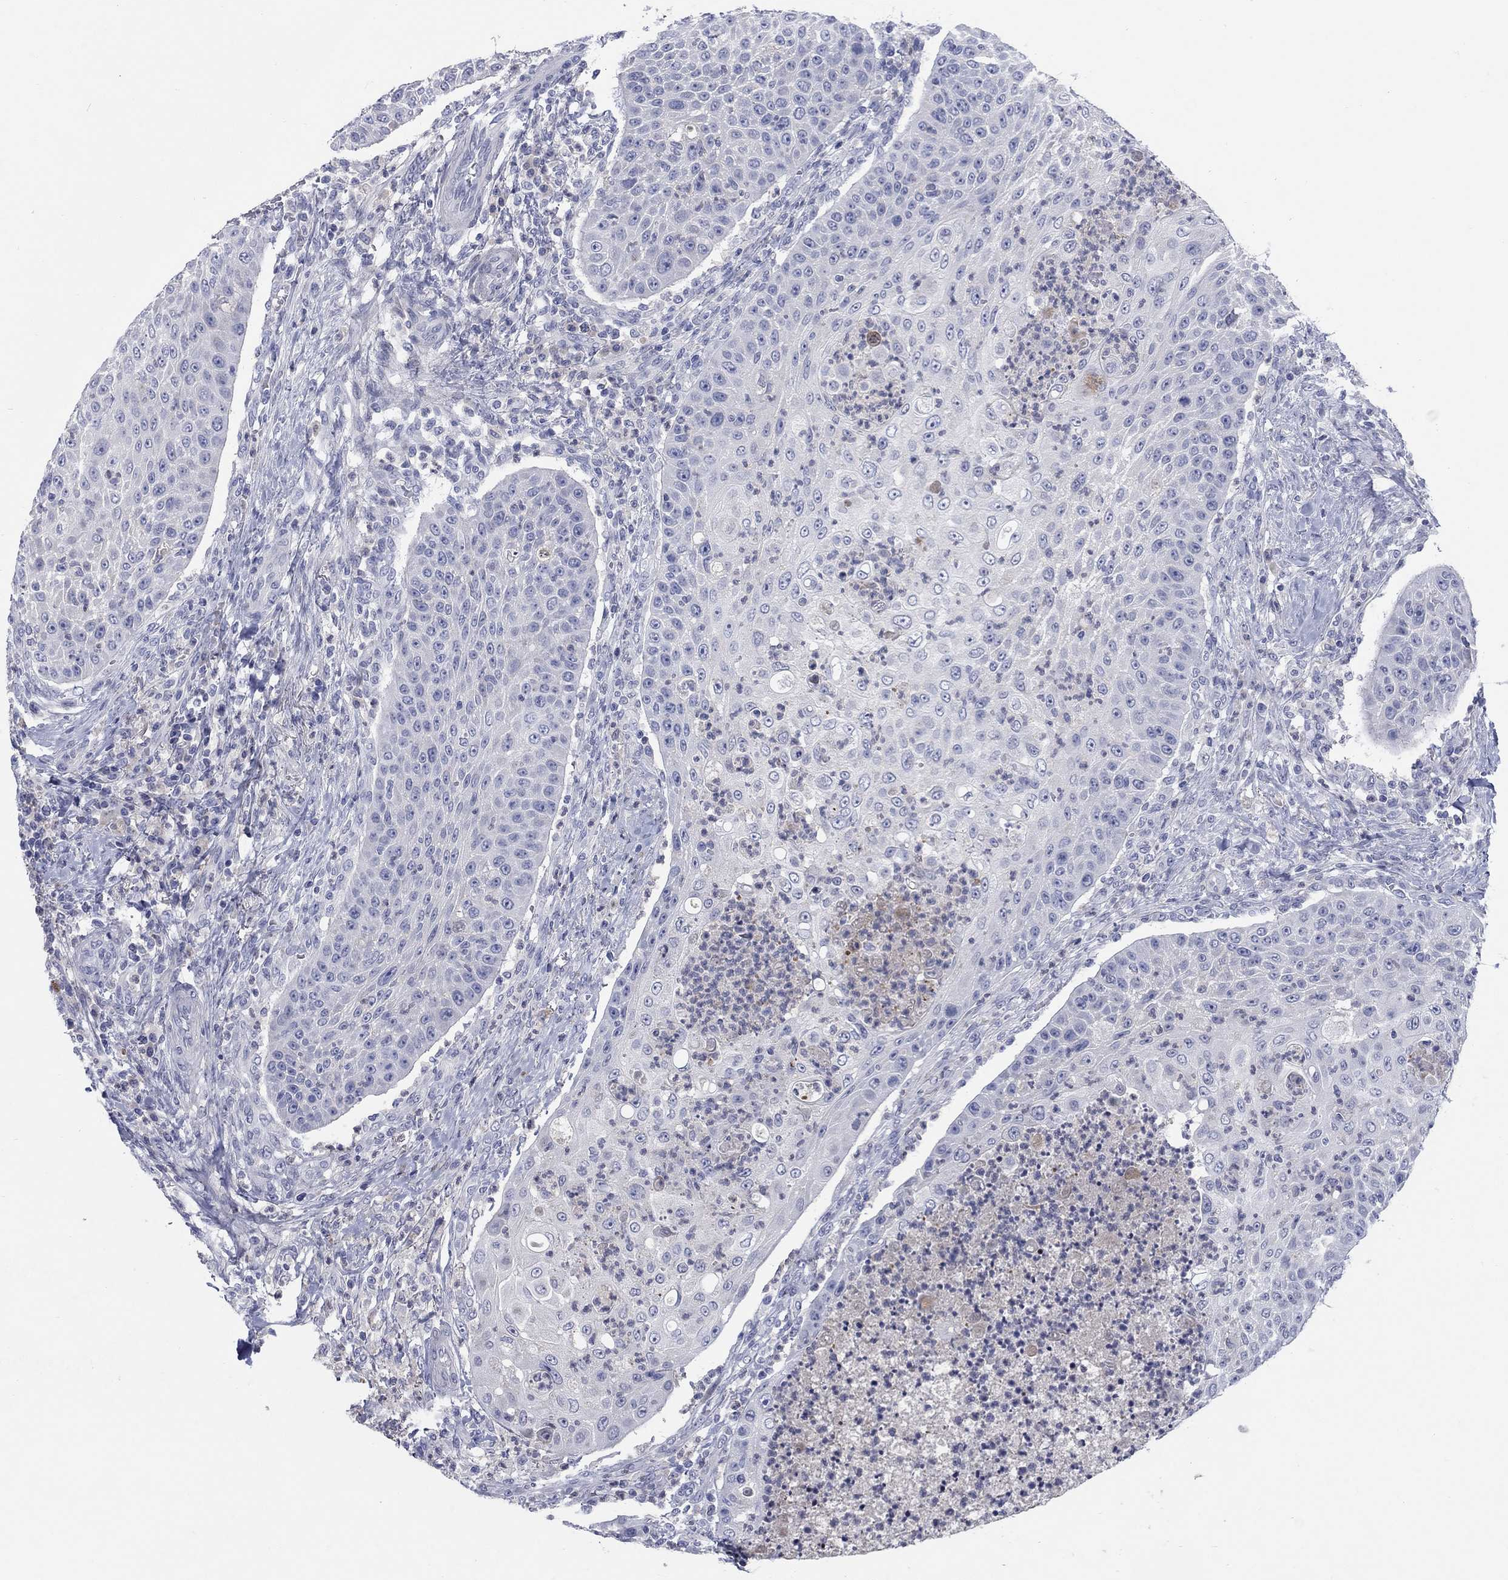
{"staining": {"intensity": "negative", "quantity": "none", "location": "none"}, "tissue": "head and neck cancer", "cell_type": "Tumor cells", "image_type": "cancer", "snomed": [{"axis": "morphology", "description": "Squamous cell carcinoma, NOS"}, {"axis": "topography", "description": "Head-Neck"}], "caption": "Protein analysis of squamous cell carcinoma (head and neck) demonstrates no significant positivity in tumor cells.", "gene": "TMEM249", "patient": {"sex": "male", "age": 69}}